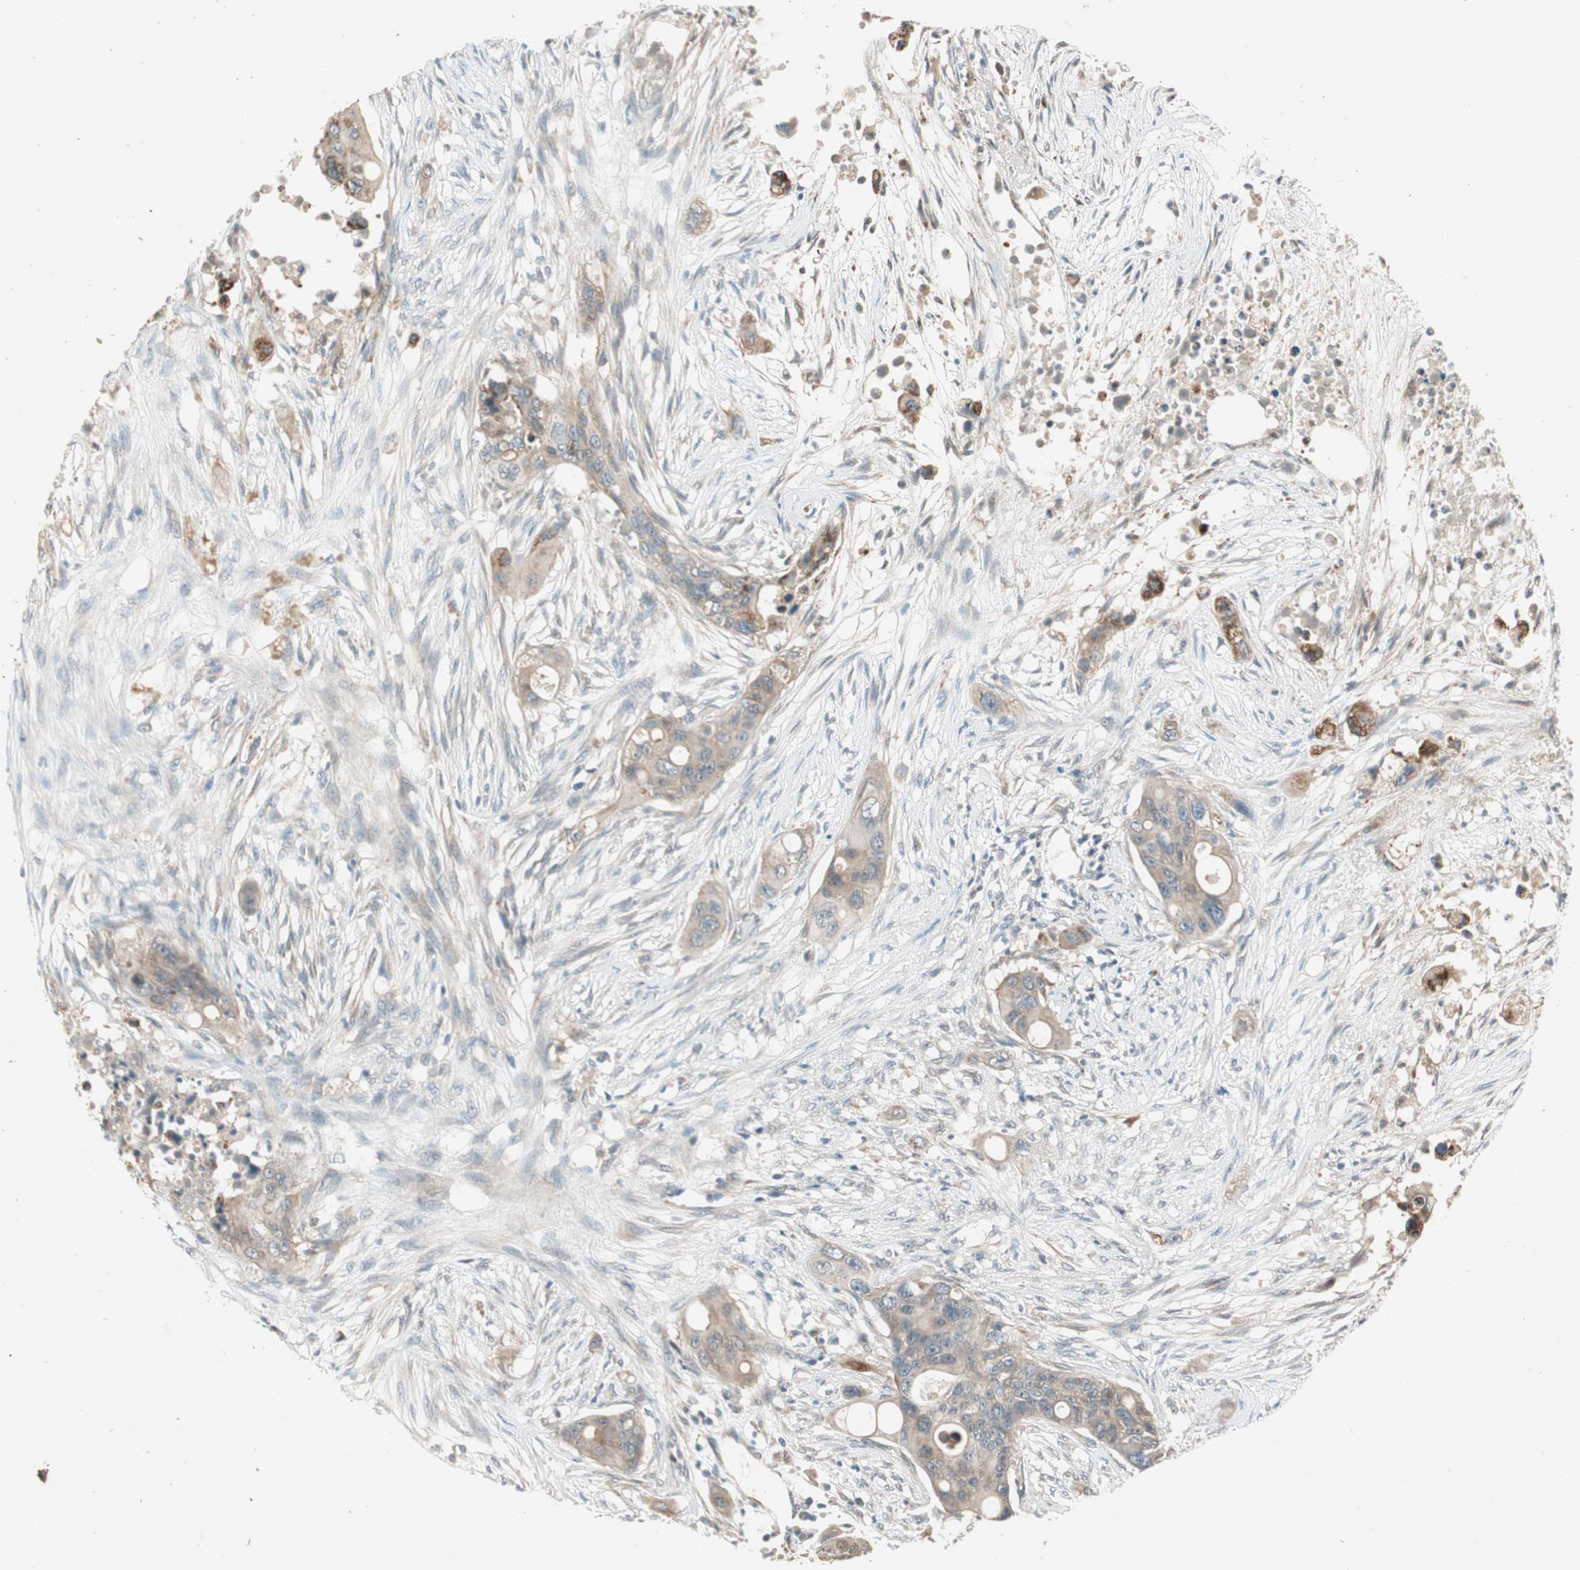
{"staining": {"intensity": "weak", "quantity": ">75%", "location": "cytoplasmic/membranous"}, "tissue": "colorectal cancer", "cell_type": "Tumor cells", "image_type": "cancer", "snomed": [{"axis": "morphology", "description": "Adenocarcinoma, NOS"}, {"axis": "topography", "description": "Colon"}], "caption": "Human colorectal adenocarcinoma stained with a brown dye exhibits weak cytoplasmic/membranous positive positivity in approximately >75% of tumor cells.", "gene": "NCLN", "patient": {"sex": "female", "age": 57}}